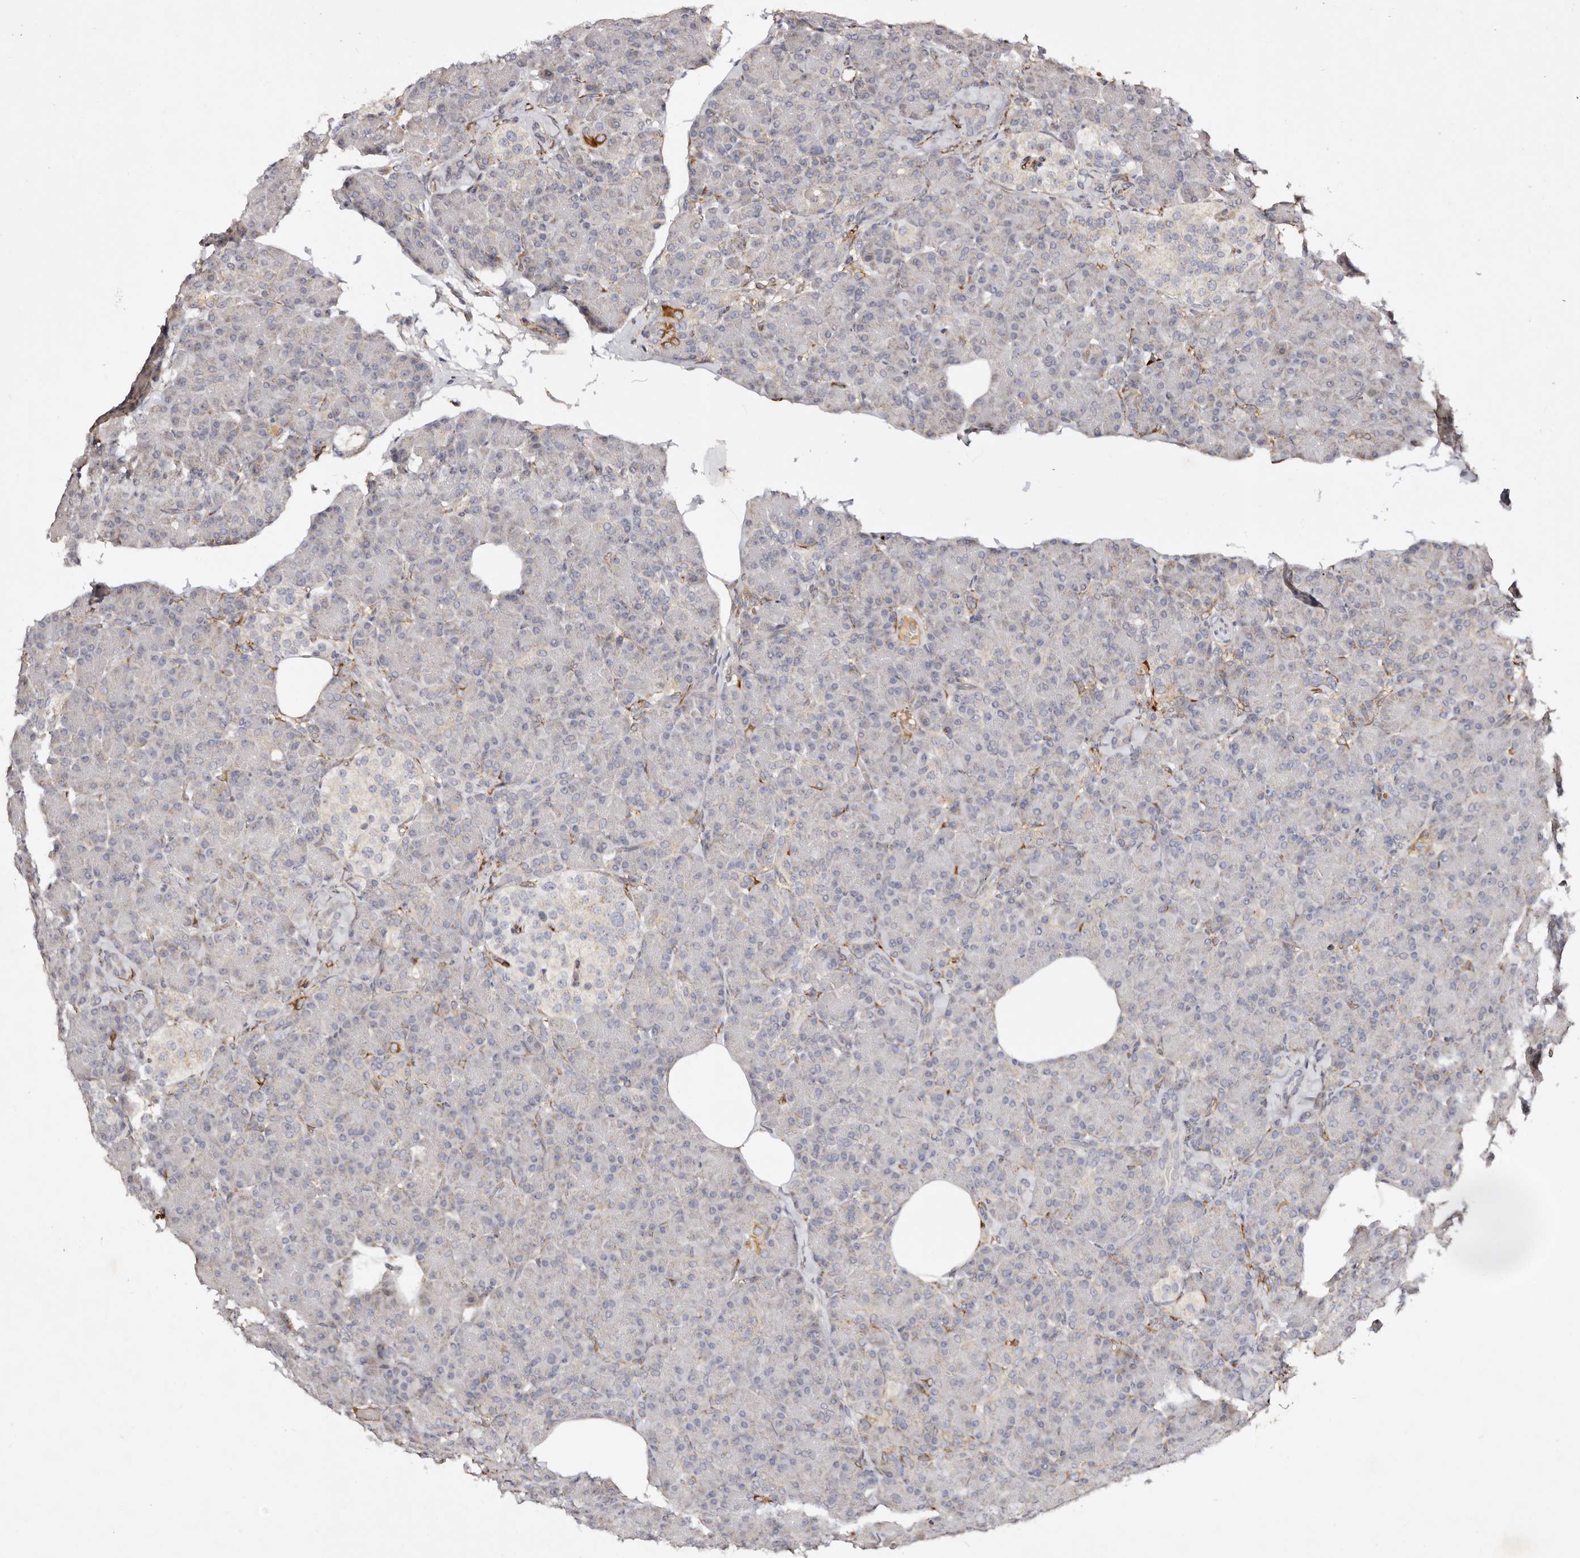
{"staining": {"intensity": "weak", "quantity": "<25%", "location": "cytoplasmic/membranous"}, "tissue": "pancreas", "cell_type": "Exocrine glandular cells", "image_type": "normal", "snomed": [{"axis": "morphology", "description": "Normal tissue, NOS"}, {"axis": "topography", "description": "Pancreas"}], "caption": "This photomicrograph is of benign pancreas stained with immunohistochemistry (IHC) to label a protein in brown with the nuclei are counter-stained blue. There is no staining in exocrine glandular cells. (Brightfield microscopy of DAB (3,3'-diaminobenzidine) immunohistochemistry at high magnification).", "gene": "SERPINH1", "patient": {"sex": "female", "age": 43}}